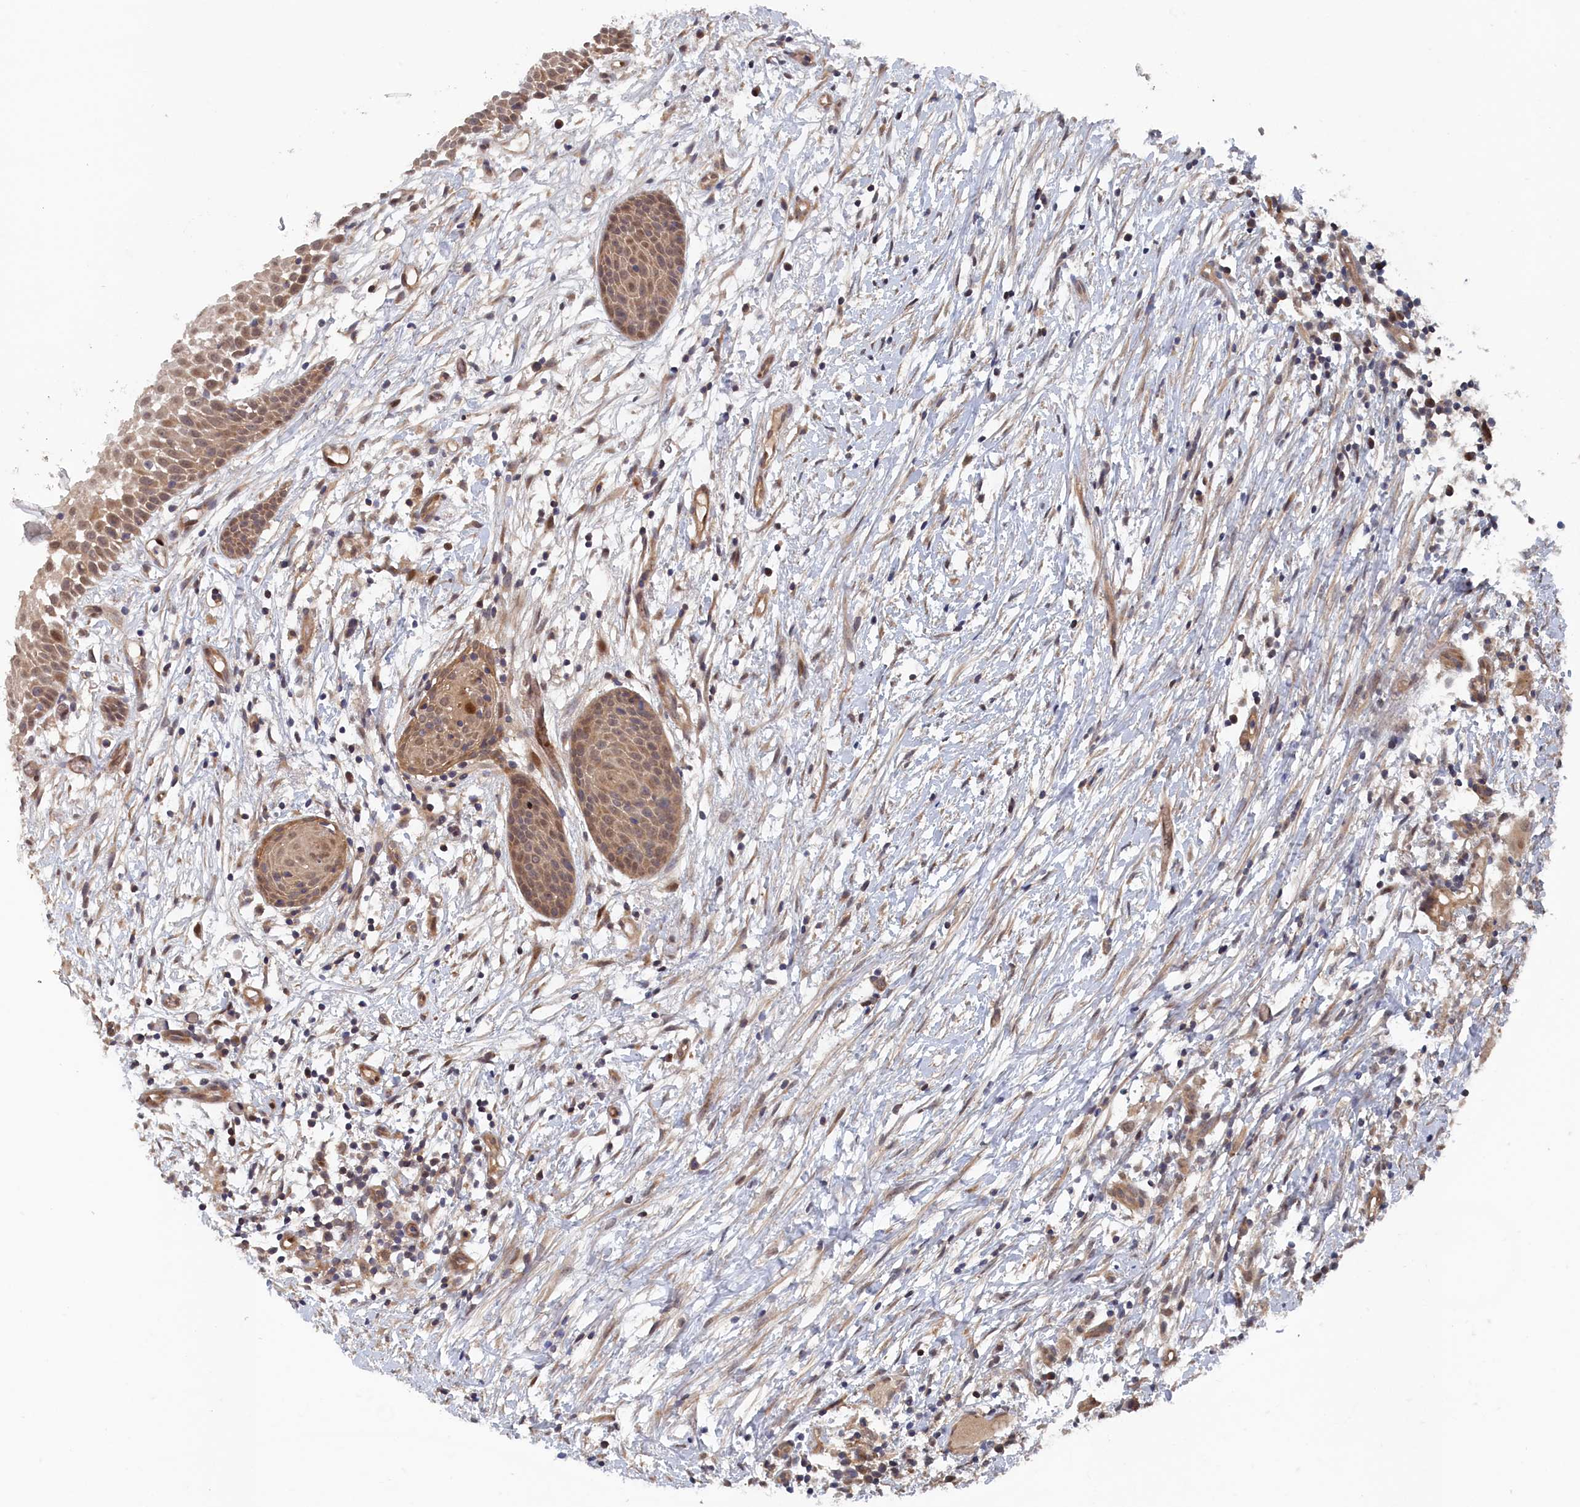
{"staining": {"intensity": "moderate", "quantity": "25%-75%", "location": "cytoplasmic/membranous,nuclear"}, "tissue": "oral mucosa", "cell_type": "Squamous epithelial cells", "image_type": "normal", "snomed": [{"axis": "morphology", "description": "Normal tissue, NOS"}, {"axis": "topography", "description": "Oral tissue"}], "caption": "Protein staining reveals moderate cytoplasmic/membranous,nuclear positivity in about 25%-75% of squamous epithelial cells in unremarkable oral mucosa.", "gene": "ELOVL6", "patient": {"sex": "female", "age": 69}}